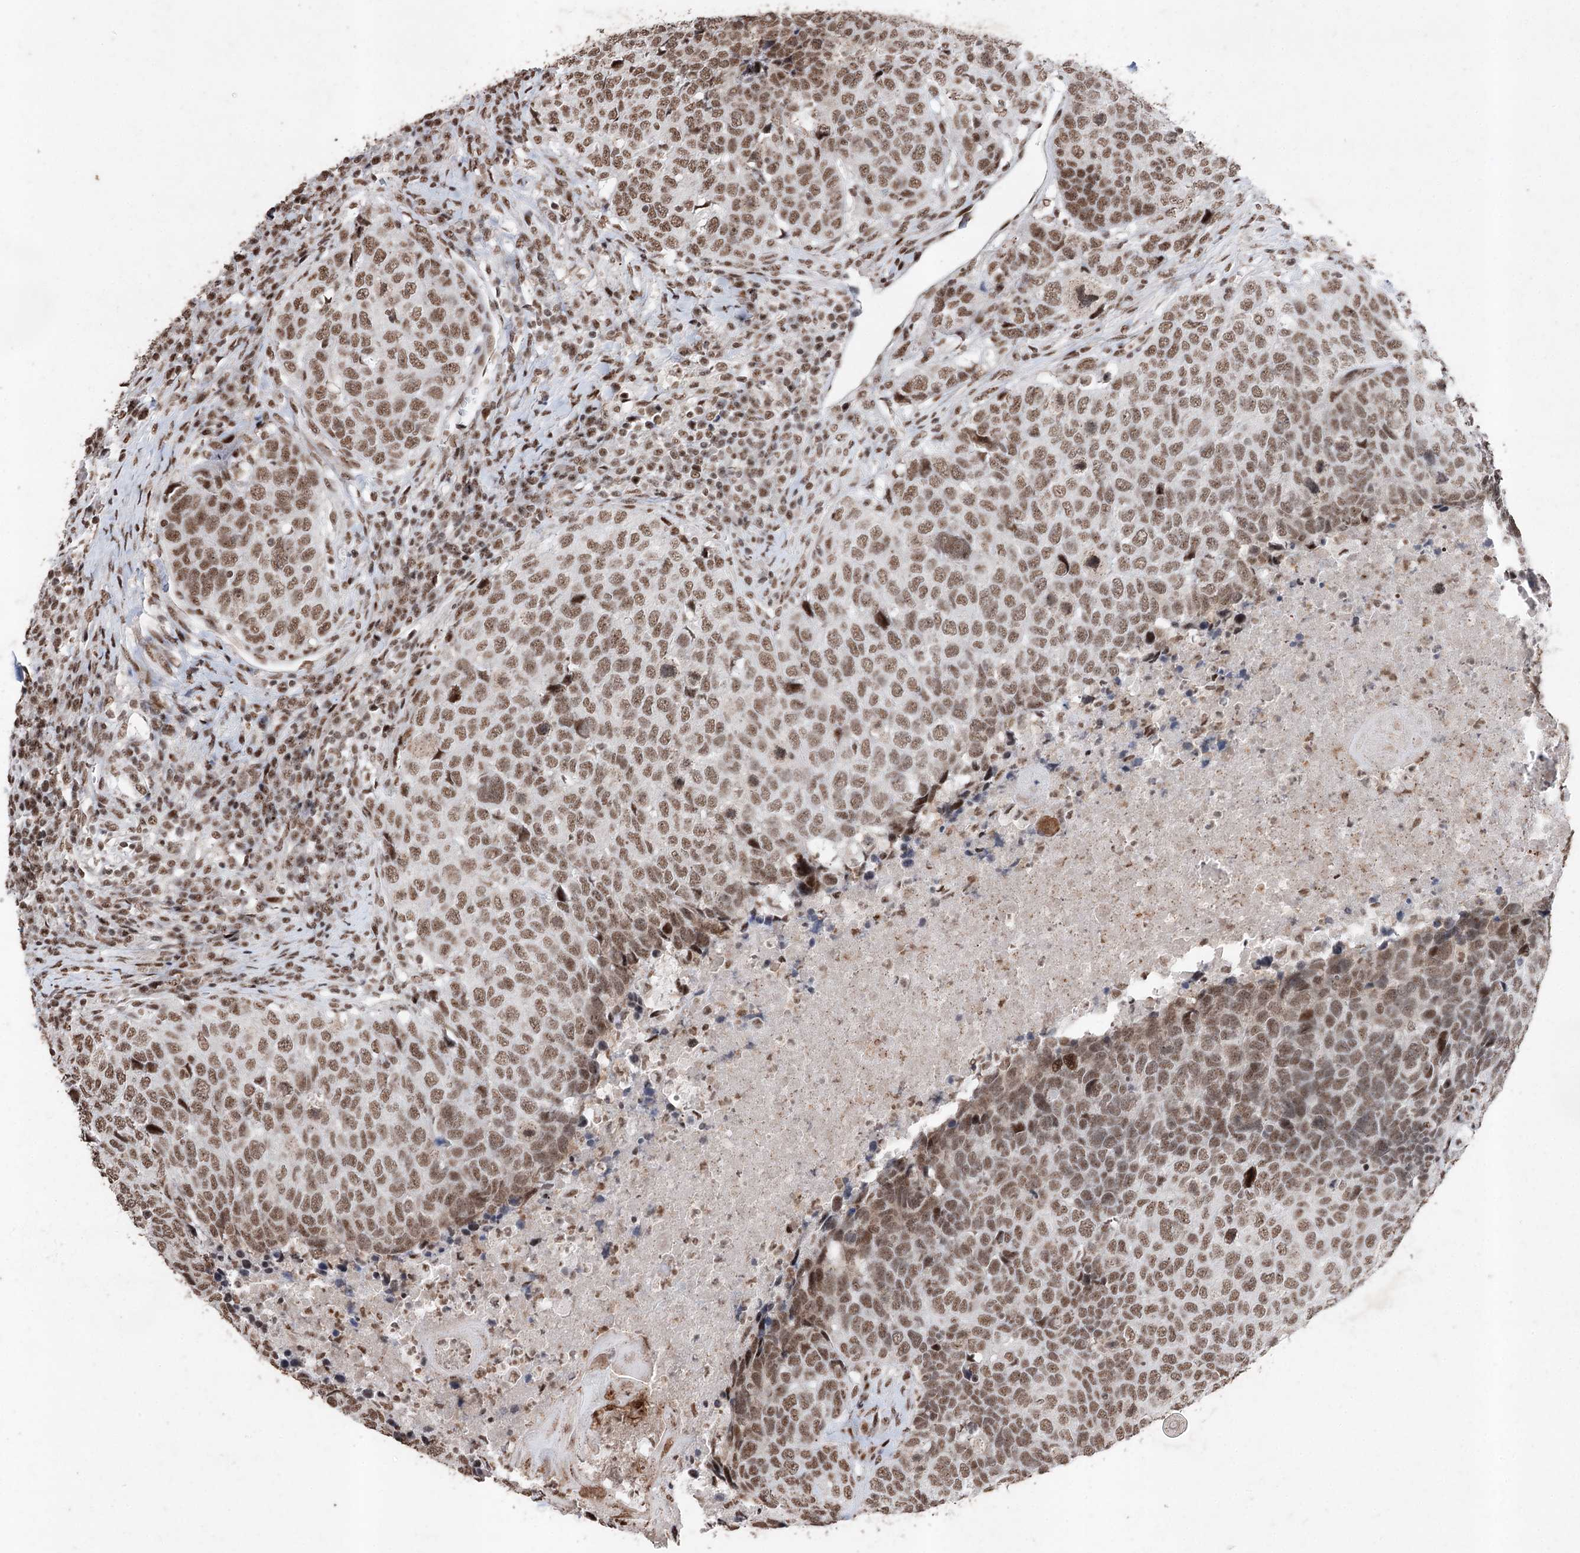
{"staining": {"intensity": "moderate", "quantity": ">75%", "location": "nuclear"}, "tissue": "head and neck cancer", "cell_type": "Tumor cells", "image_type": "cancer", "snomed": [{"axis": "morphology", "description": "Squamous cell carcinoma, NOS"}, {"axis": "topography", "description": "Head-Neck"}], "caption": "Human head and neck cancer stained for a protein (brown) displays moderate nuclear positive expression in approximately >75% of tumor cells.", "gene": "PDCD4", "patient": {"sex": "male", "age": 66}}